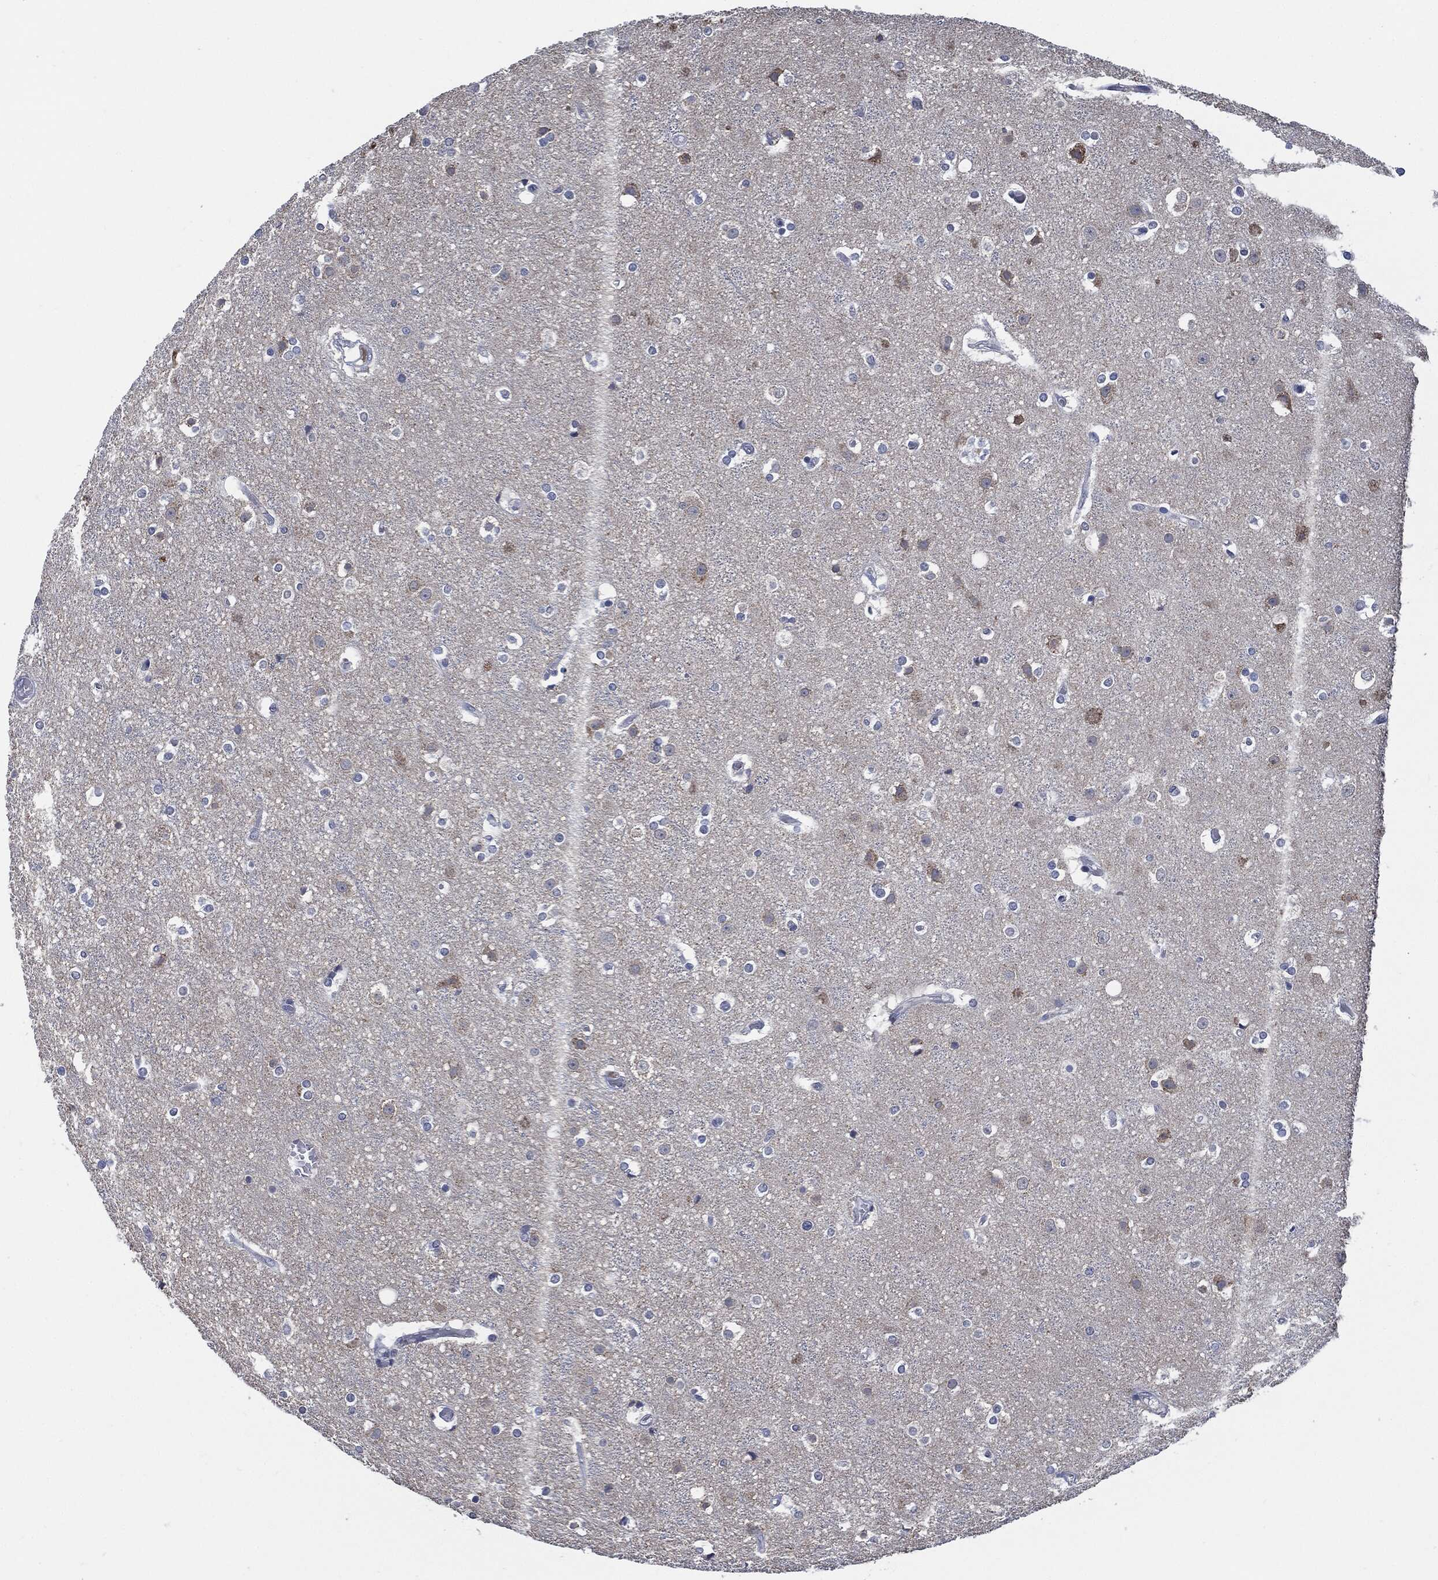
{"staining": {"intensity": "negative", "quantity": "none", "location": "none"}, "tissue": "cerebral cortex", "cell_type": "Endothelial cells", "image_type": "normal", "snomed": [{"axis": "morphology", "description": "Normal tissue, NOS"}, {"axis": "topography", "description": "Cerebral cortex"}], "caption": "An immunohistochemistry photomicrograph of benign cerebral cortex is shown. There is no staining in endothelial cells of cerebral cortex.", "gene": "IL2RG", "patient": {"sex": "female", "age": 52}}